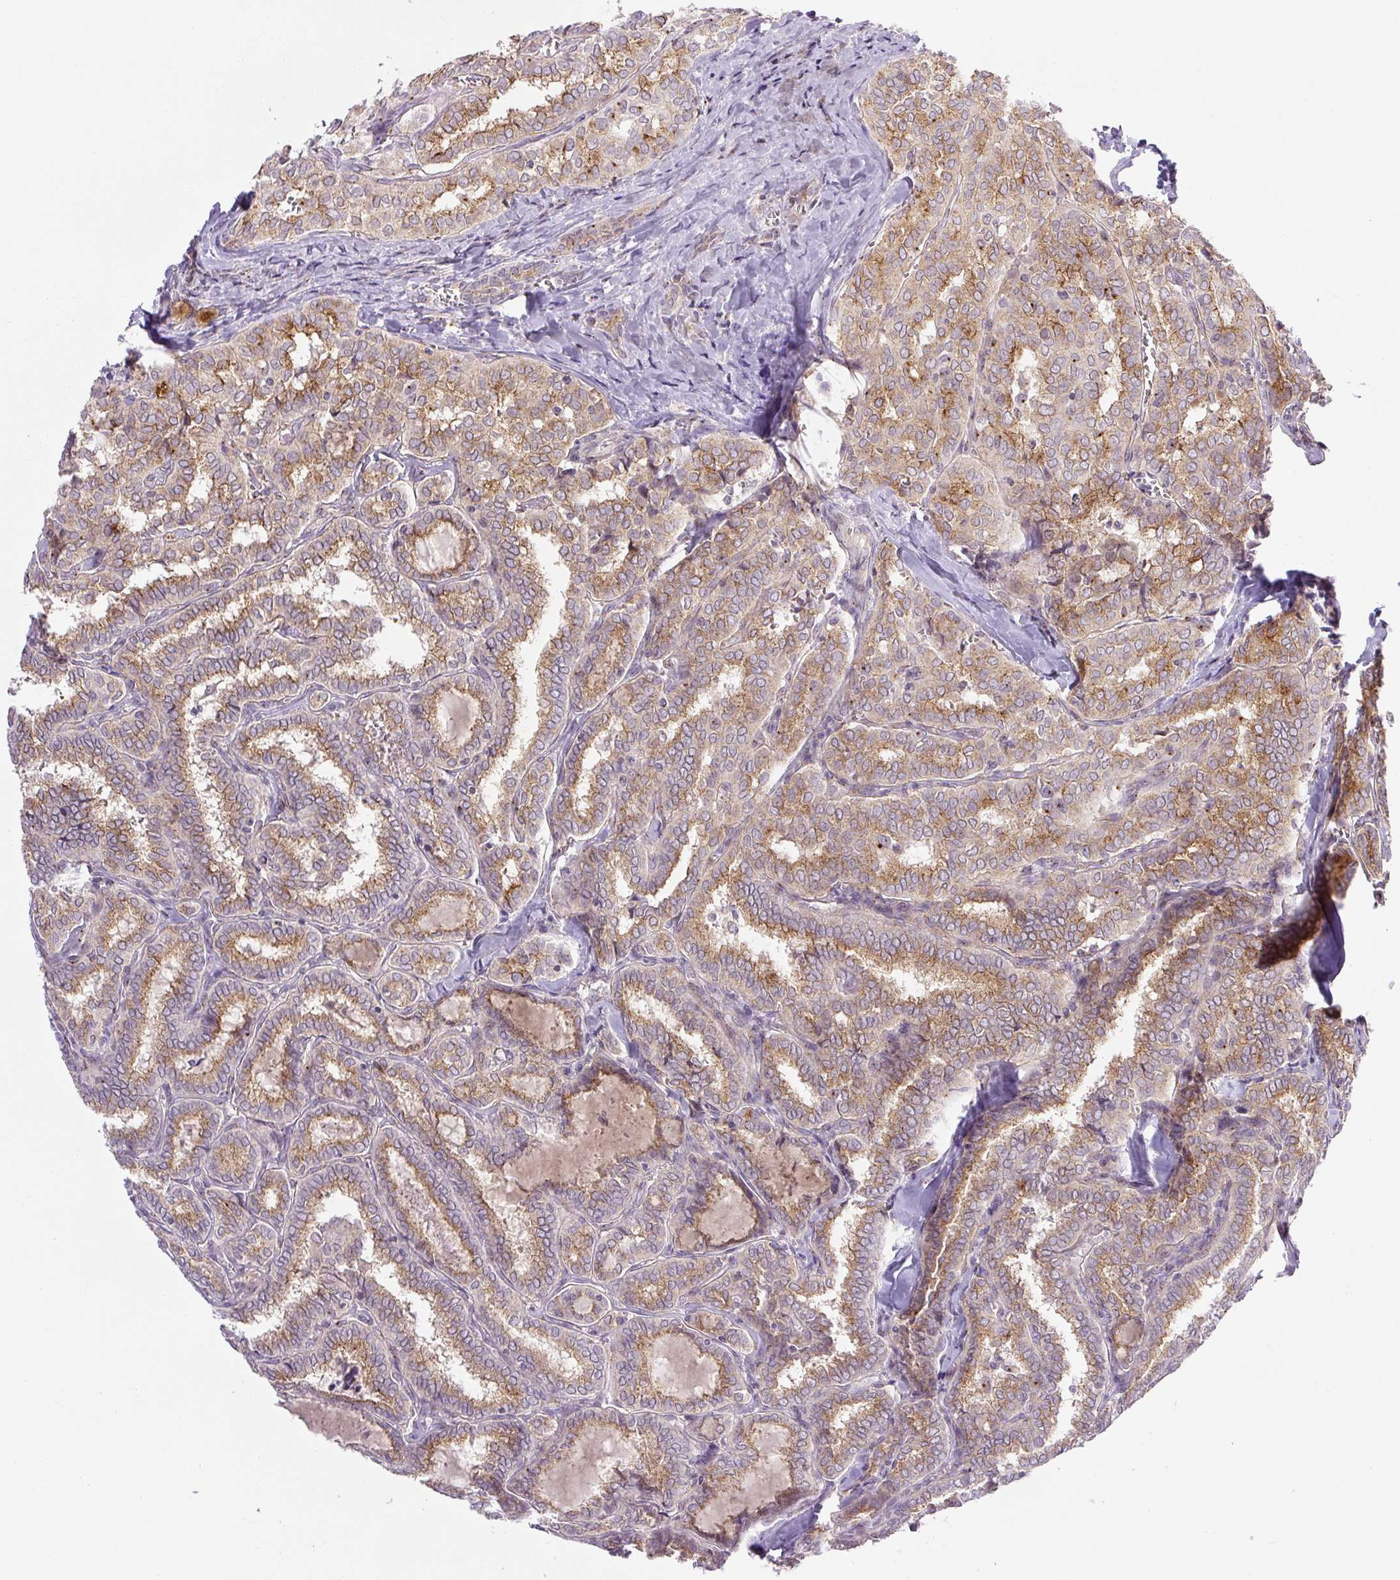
{"staining": {"intensity": "moderate", "quantity": ">75%", "location": "cytoplasmic/membranous"}, "tissue": "thyroid cancer", "cell_type": "Tumor cells", "image_type": "cancer", "snomed": [{"axis": "morphology", "description": "Papillary adenocarcinoma, NOS"}, {"axis": "topography", "description": "Thyroid gland"}], "caption": "A photomicrograph of human thyroid papillary adenocarcinoma stained for a protein demonstrates moderate cytoplasmic/membranous brown staining in tumor cells.", "gene": "PCM1", "patient": {"sex": "female", "age": 30}}